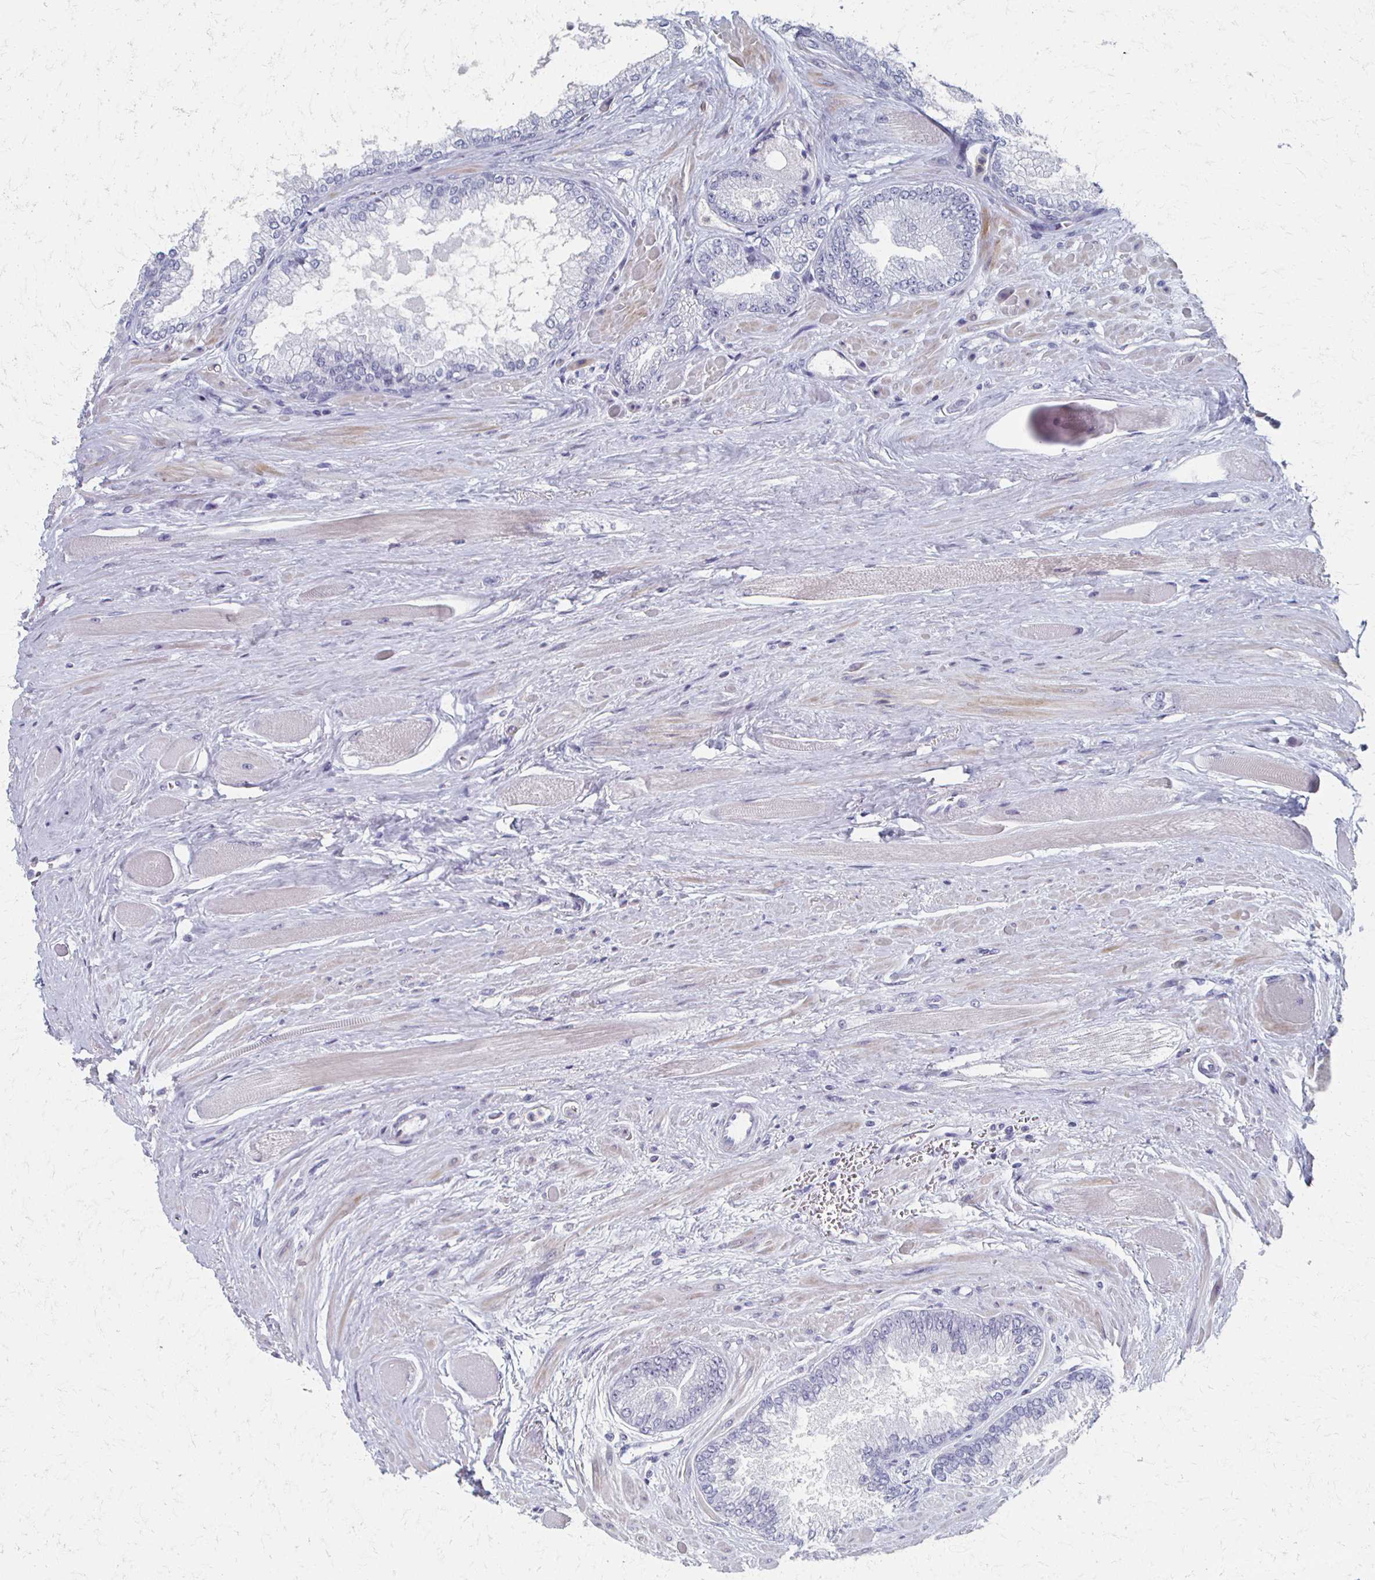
{"staining": {"intensity": "negative", "quantity": "none", "location": "none"}, "tissue": "prostate cancer", "cell_type": "Tumor cells", "image_type": "cancer", "snomed": [{"axis": "morphology", "description": "Adenocarcinoma, Low grade"}, {"axis": "topography", "description": "Prostate"}], "caption": "Immunohistochemical staining of prostate low-grade adenocarcinoma demonstrates no significant expression in tumor cells.", "gene": "CXCR2", "patient": {"sex": "male", "age": 67}}